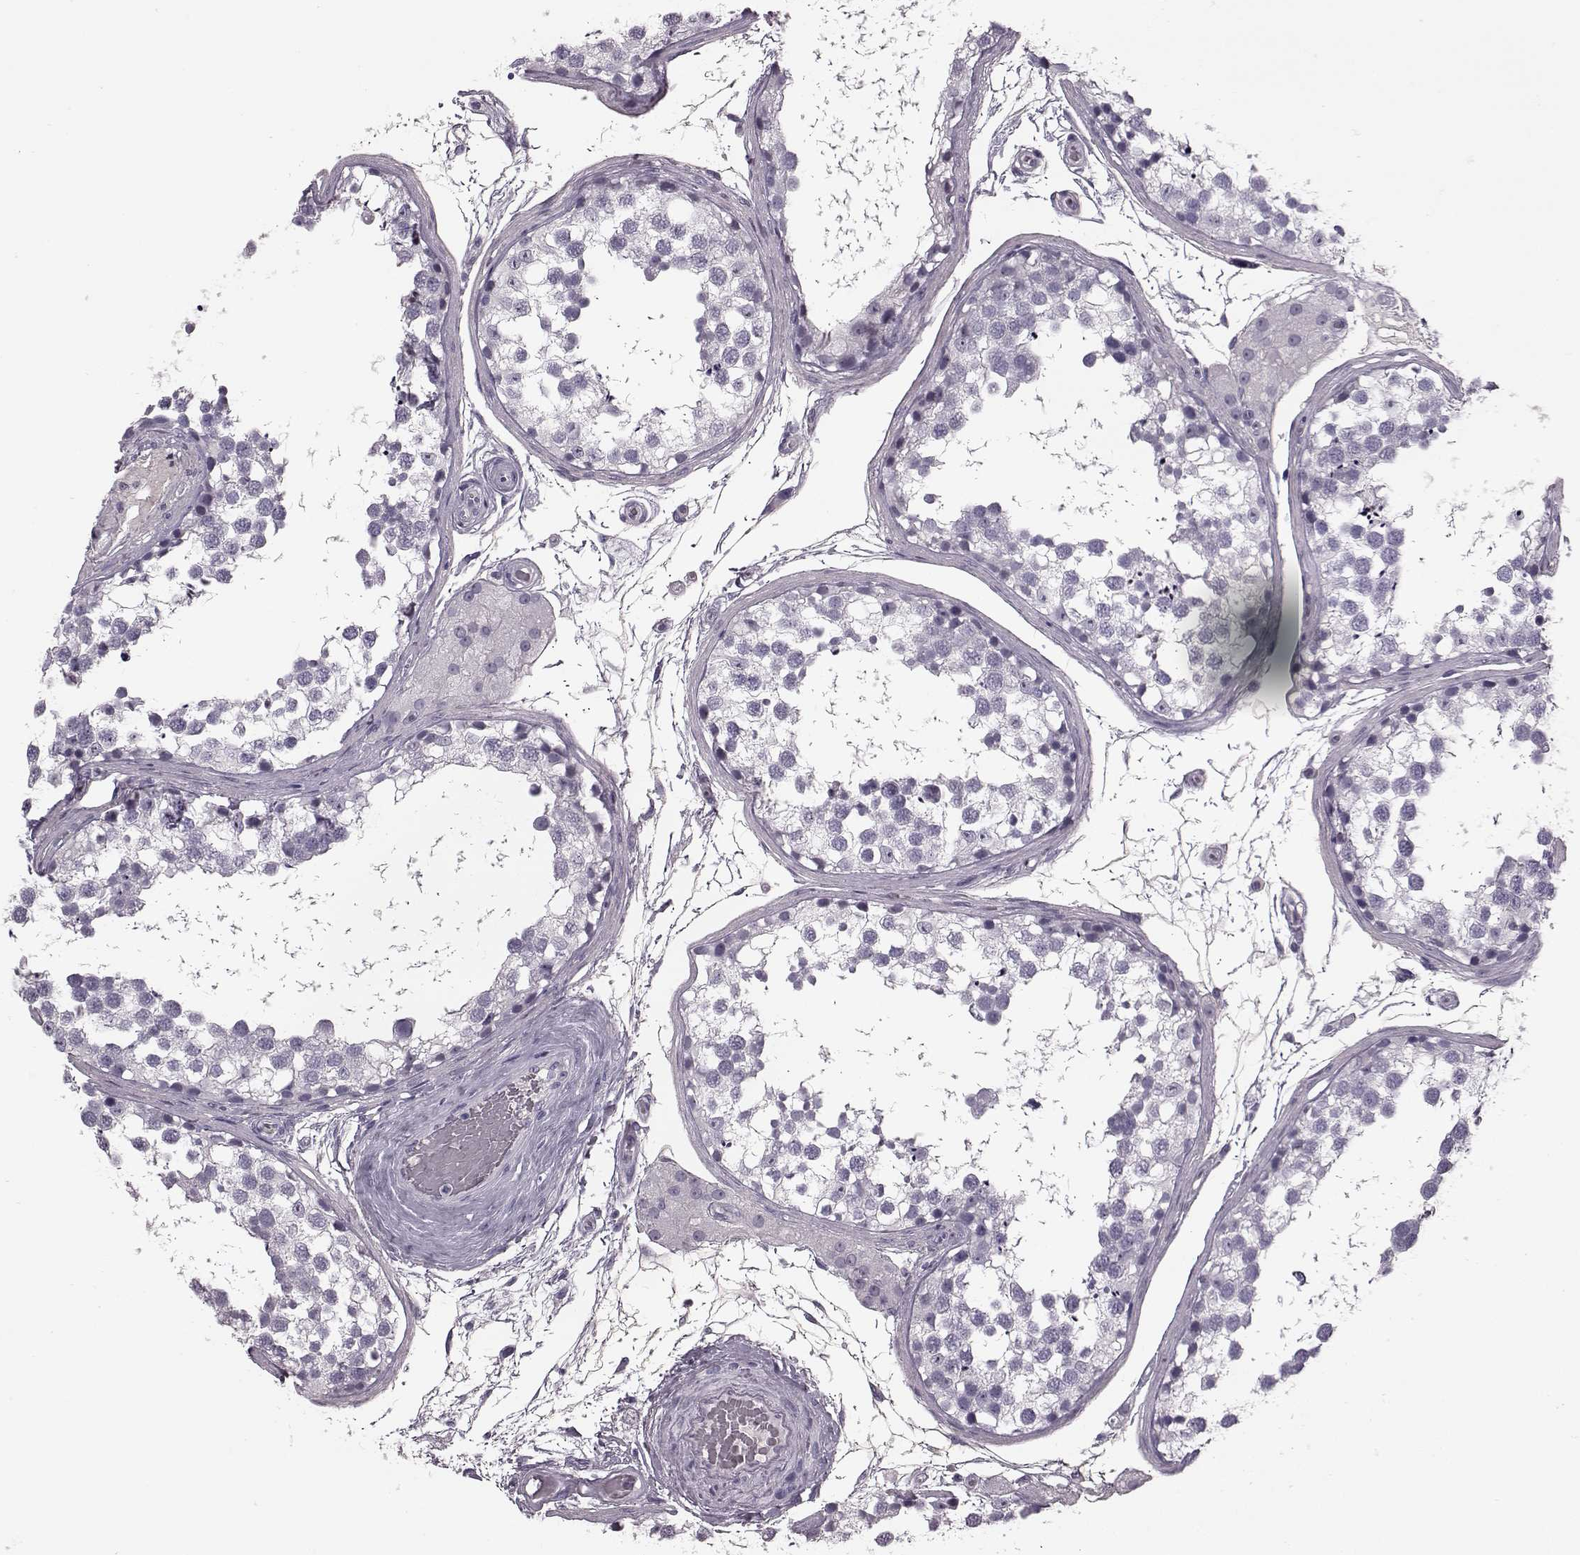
{"staining": {"intensity": "negative", "quantity": "none", "location": "none"}, "tissue": "testis", "cell_type": "Cells in seminiferous ducts", "image_type": "normal", "snomed": [{"axis": "morphology", "description": "Normal tissue, NOS"}, {"axis": "morphology", "description": "Seminoma, NOS"}, {"axis": "topography", "description": "Testis"}], "caption": "IHC photomicrograph of normal testis: human testis stained with DAB (3,3'-diaminobenzidine) displays no significant protein expression in cells in seminiferous ducts.", "gene": "PRPH2", "patient": {"sex": "male", "age": 65}}